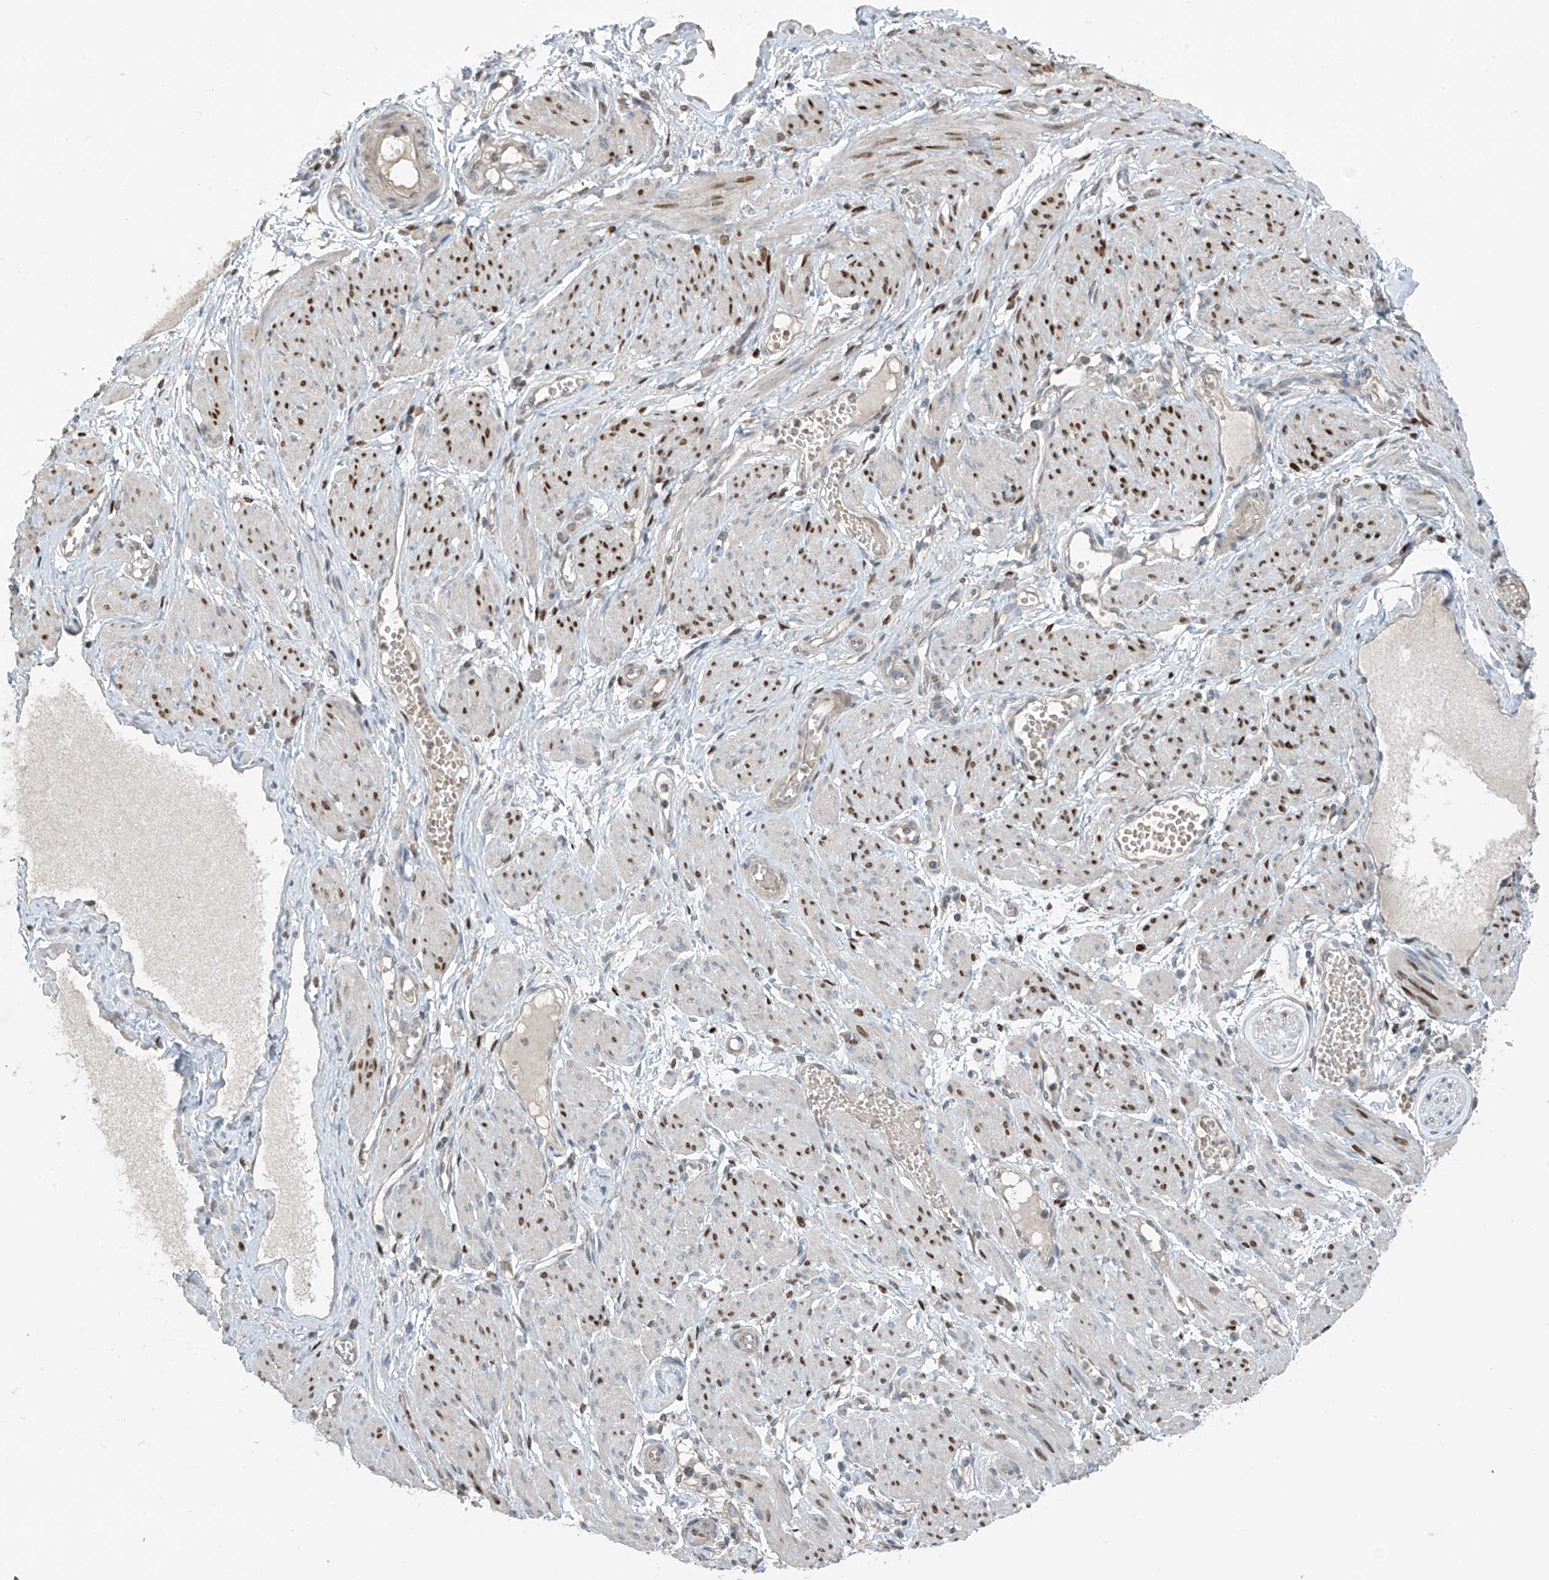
{"staining": {"intensity": "negative", "quantity": "none", "location": "none"}, "tissue": "adipose tissue", "cell_type": "Adipocytes", "image_type": "normal", "snomed": [{"axis": "morphology", "description": "Normal tissue, NOS"}, {"axis": "topography", "description": "Smooth muscle"}, {"axis": "topography", "description": "Peripheral nerve tissue"}], "caption": "The micrograph shows no significant expression in adipocytes of adipose tissue.", "gene": "HOXA11", "patient": {"sex": "female", "age": 39}}